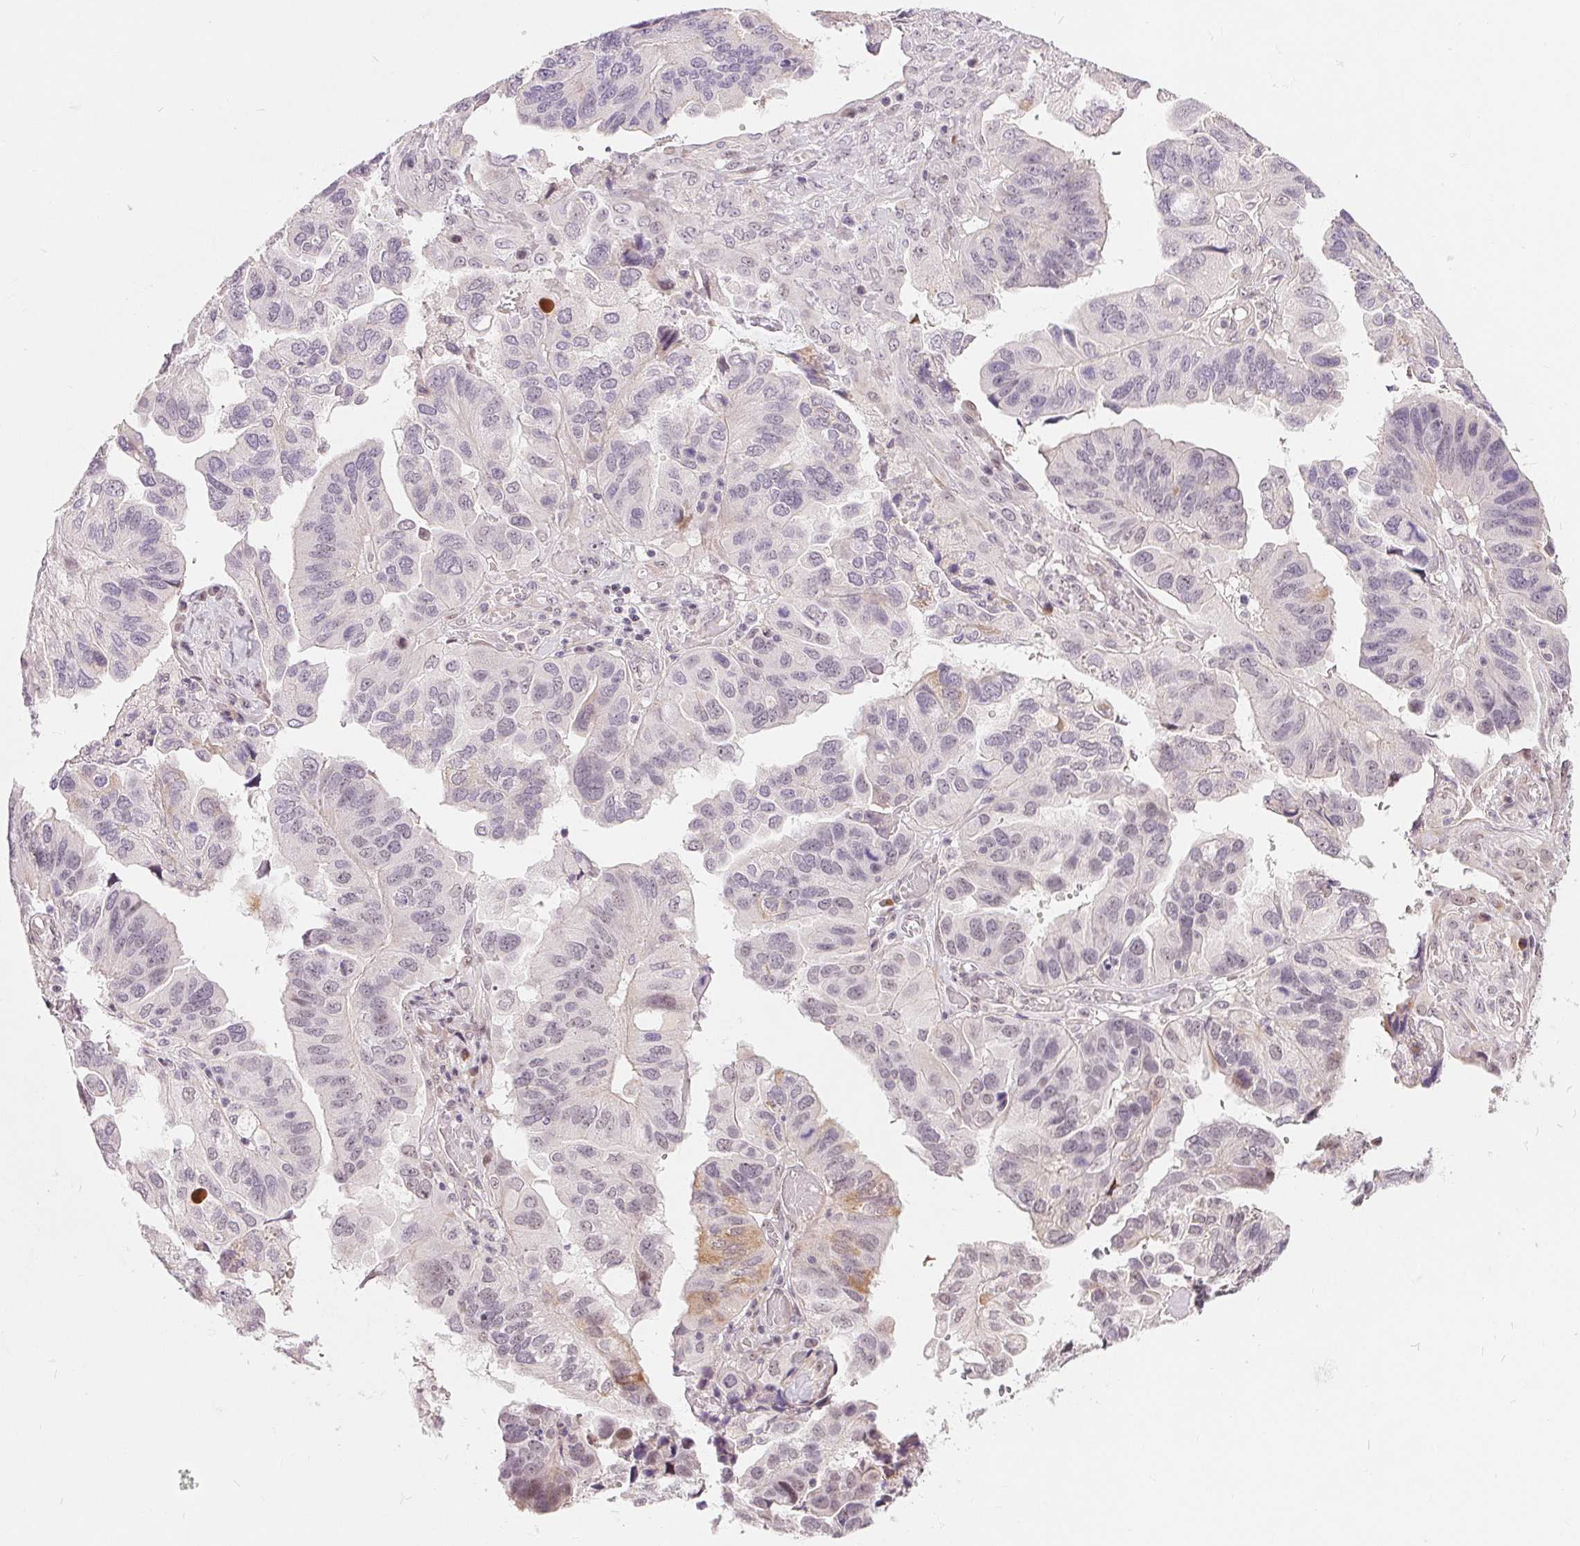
{"staining": {"intensity": "moderate", "quantity": "<25%", "location": "cytoplasmic/membranous"}, "tissue": "ovarian cancer", "cell_type": "Tumor cells", "image_type": "cancer", "snomed": [{"axis": "morphology", "description": "Cystadenocarcinoma, serous, NOS"}, {"axis": "topography", "description": "Ovary"}], "caption": "This is an image of immunohistochemistry (IHC) staining of ovarian cancer, which shows moderate staining in the cytoplasmic/membranous of tumor cells.", "gene": "NRG2", "patient": {"sex": "female", "age": 79}}